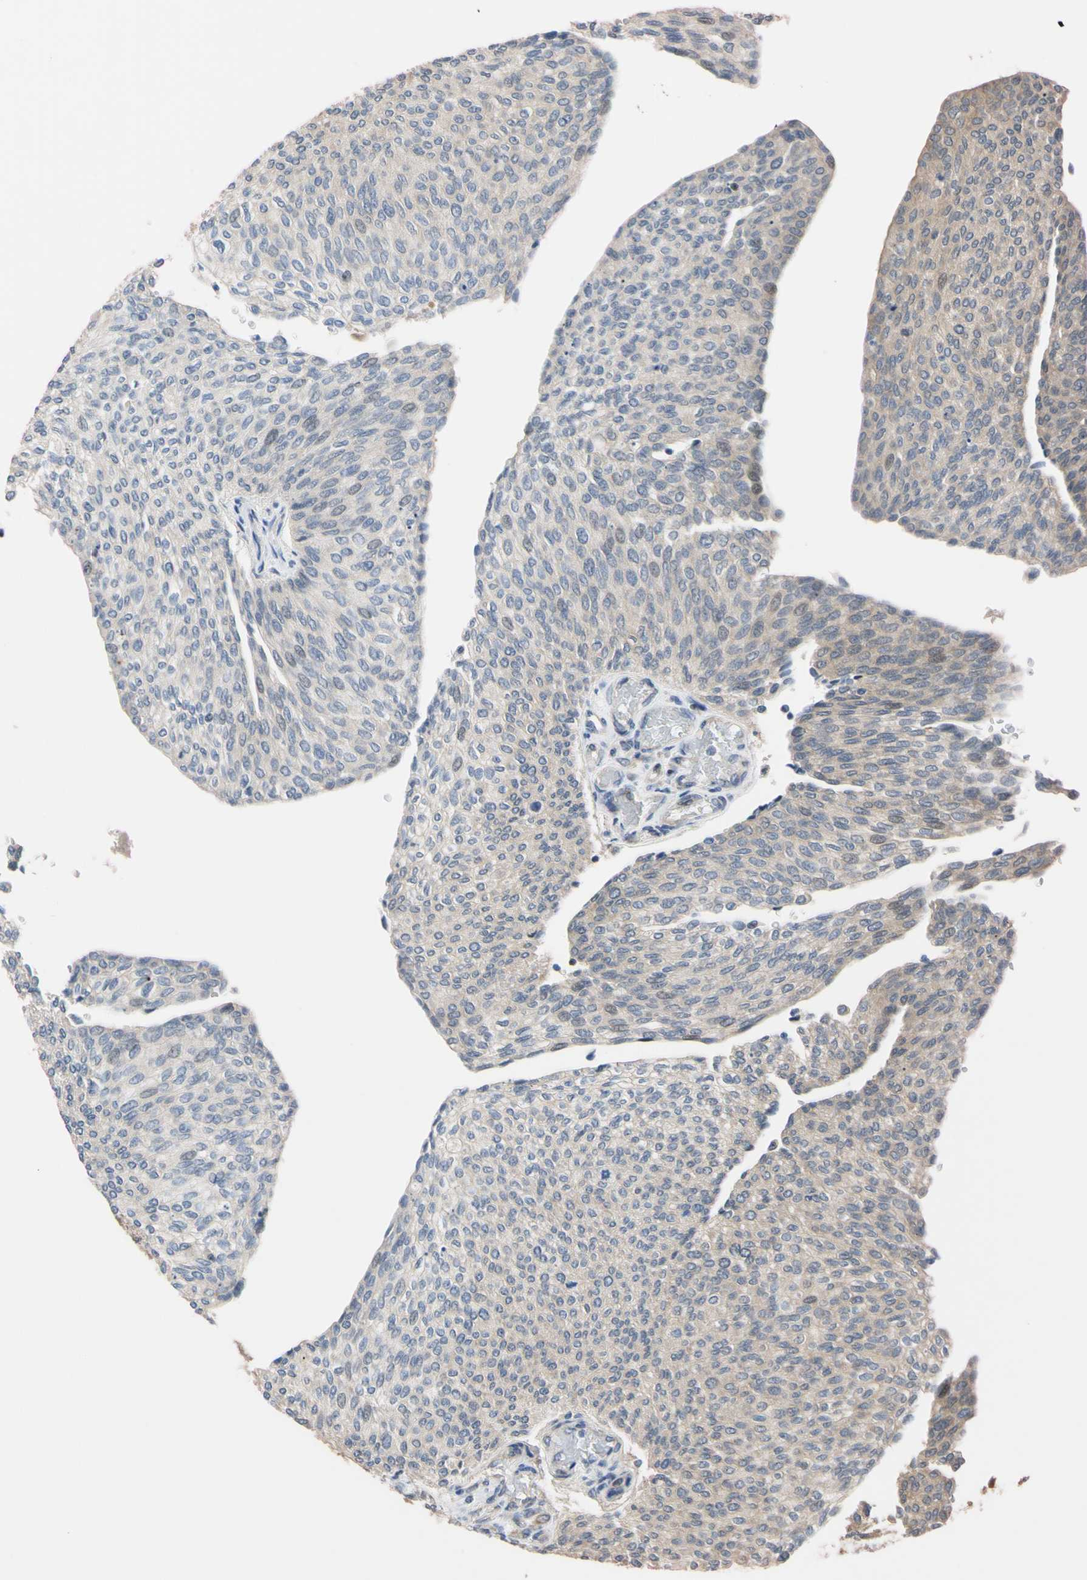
{"staining": {"intensity": "weak", "quantity": "25%-75%", "location": "cytoplasmic/membranous"}, "tissue": "urothelial cancer", "cell_type": "Tumor cells", "image_type": "cancer", "snomed": [{"axis": "morphology", "description": "Urothelial carcinoma, Low grade"}, {"axis": "topography", "description": "Urinary bladder"}], "caption": "Protein positivity by IHC displays weak cytoplasmic/membranous expression in approximately 25%-75% of tumor cells in low-grade urothelial carcinoma.", "gene": "RARS1", "patient": {"sex": "female", "age": 79}}